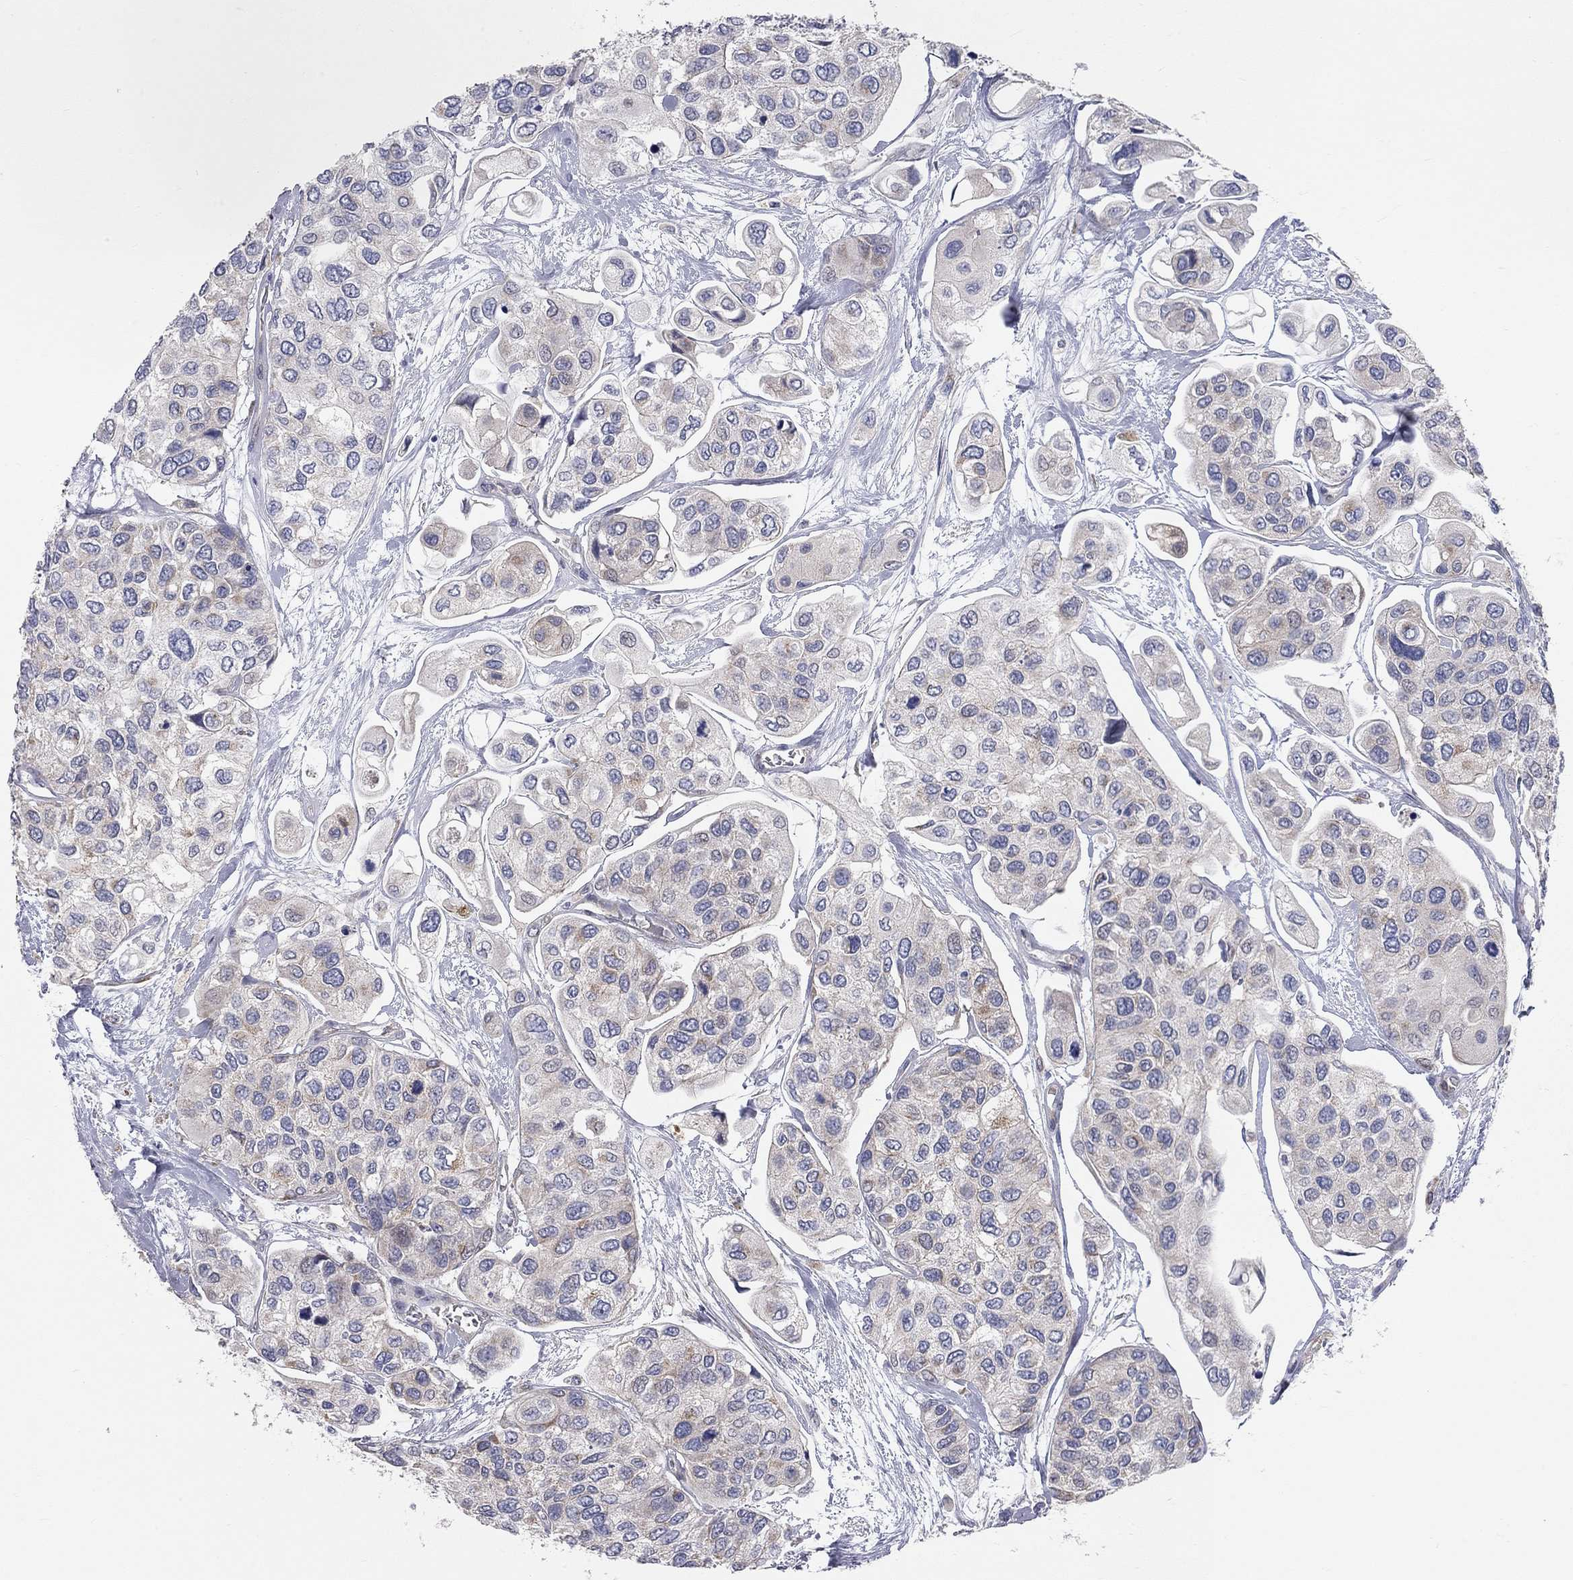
{"staining": {"intensity": "weak", "quantity": "<25%", "location": "cytoplasmic/membranous"}, "tissue": "urothelial cancer", "cell_type": "Tumor cells", "image_type": "cancer", "snomed": [{"axis": "morphology", "description": "Urothelial carcinoma, High grade"}, {"axis": "topography", "description": "Urinary bladder"}], "caption": "Image shows no significant protein positivity in tumor cells of urothelial cancer.", "gene": "KANSL1L", "patient": {"sex": "male", "age": 77}}